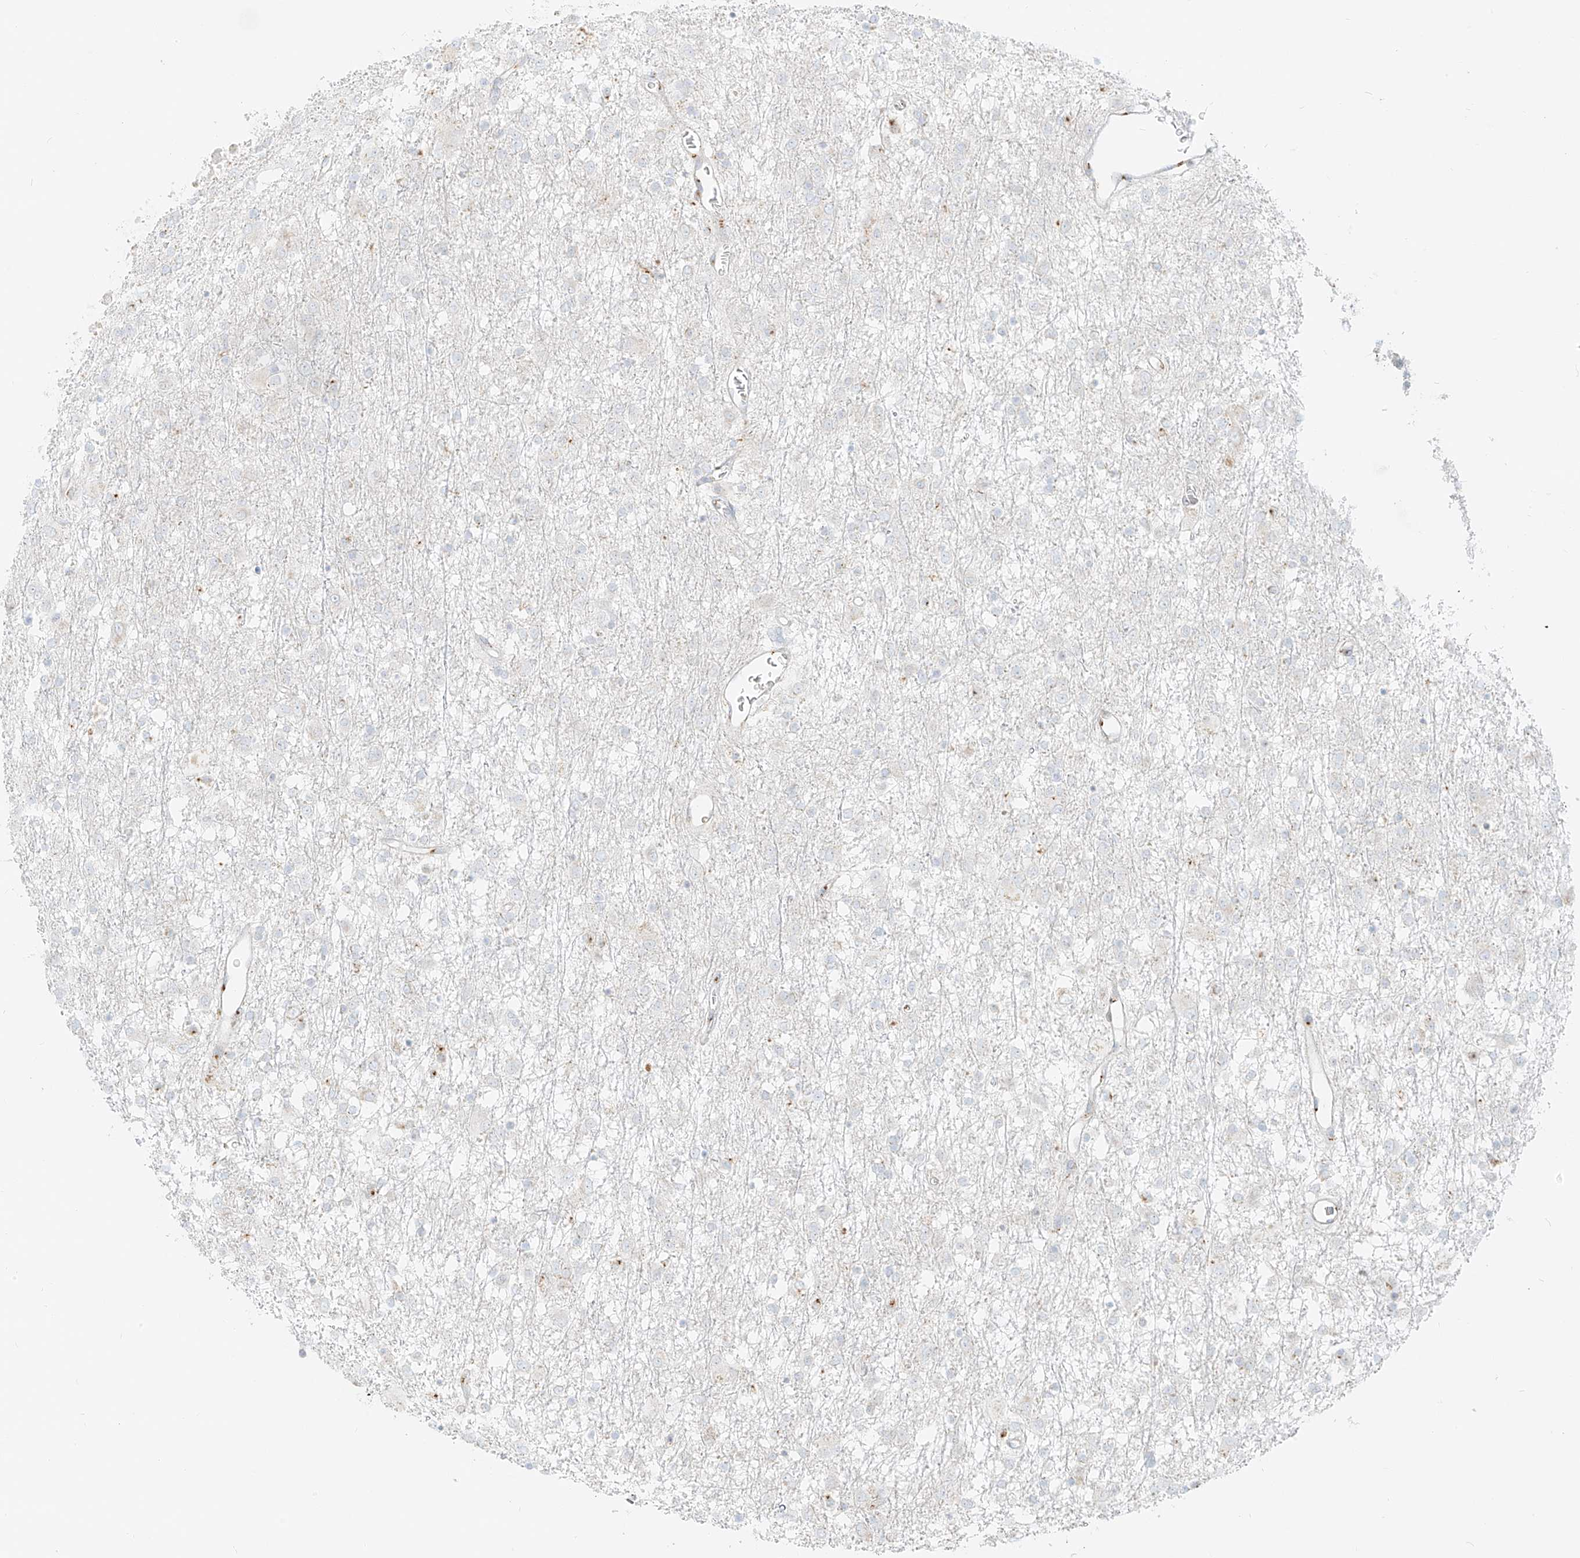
{"staining": {"intensity": "negative", "quantity": "none", "location": "none"}, "tissue": "glioma", "cell_type": "Tumor cells", "image_type": "cancer", "snomed": [{"axis": "morphology", "description": "Glioma, malignant, Low grade"}, {"axis": "topography", "description": "Brain"}], "caption": "Immunohistochemical staining of human glioma displays no significant expression in tumor cells.", "gene": "TMEM87B", "patient": {"sex": "male", "age": 65}}